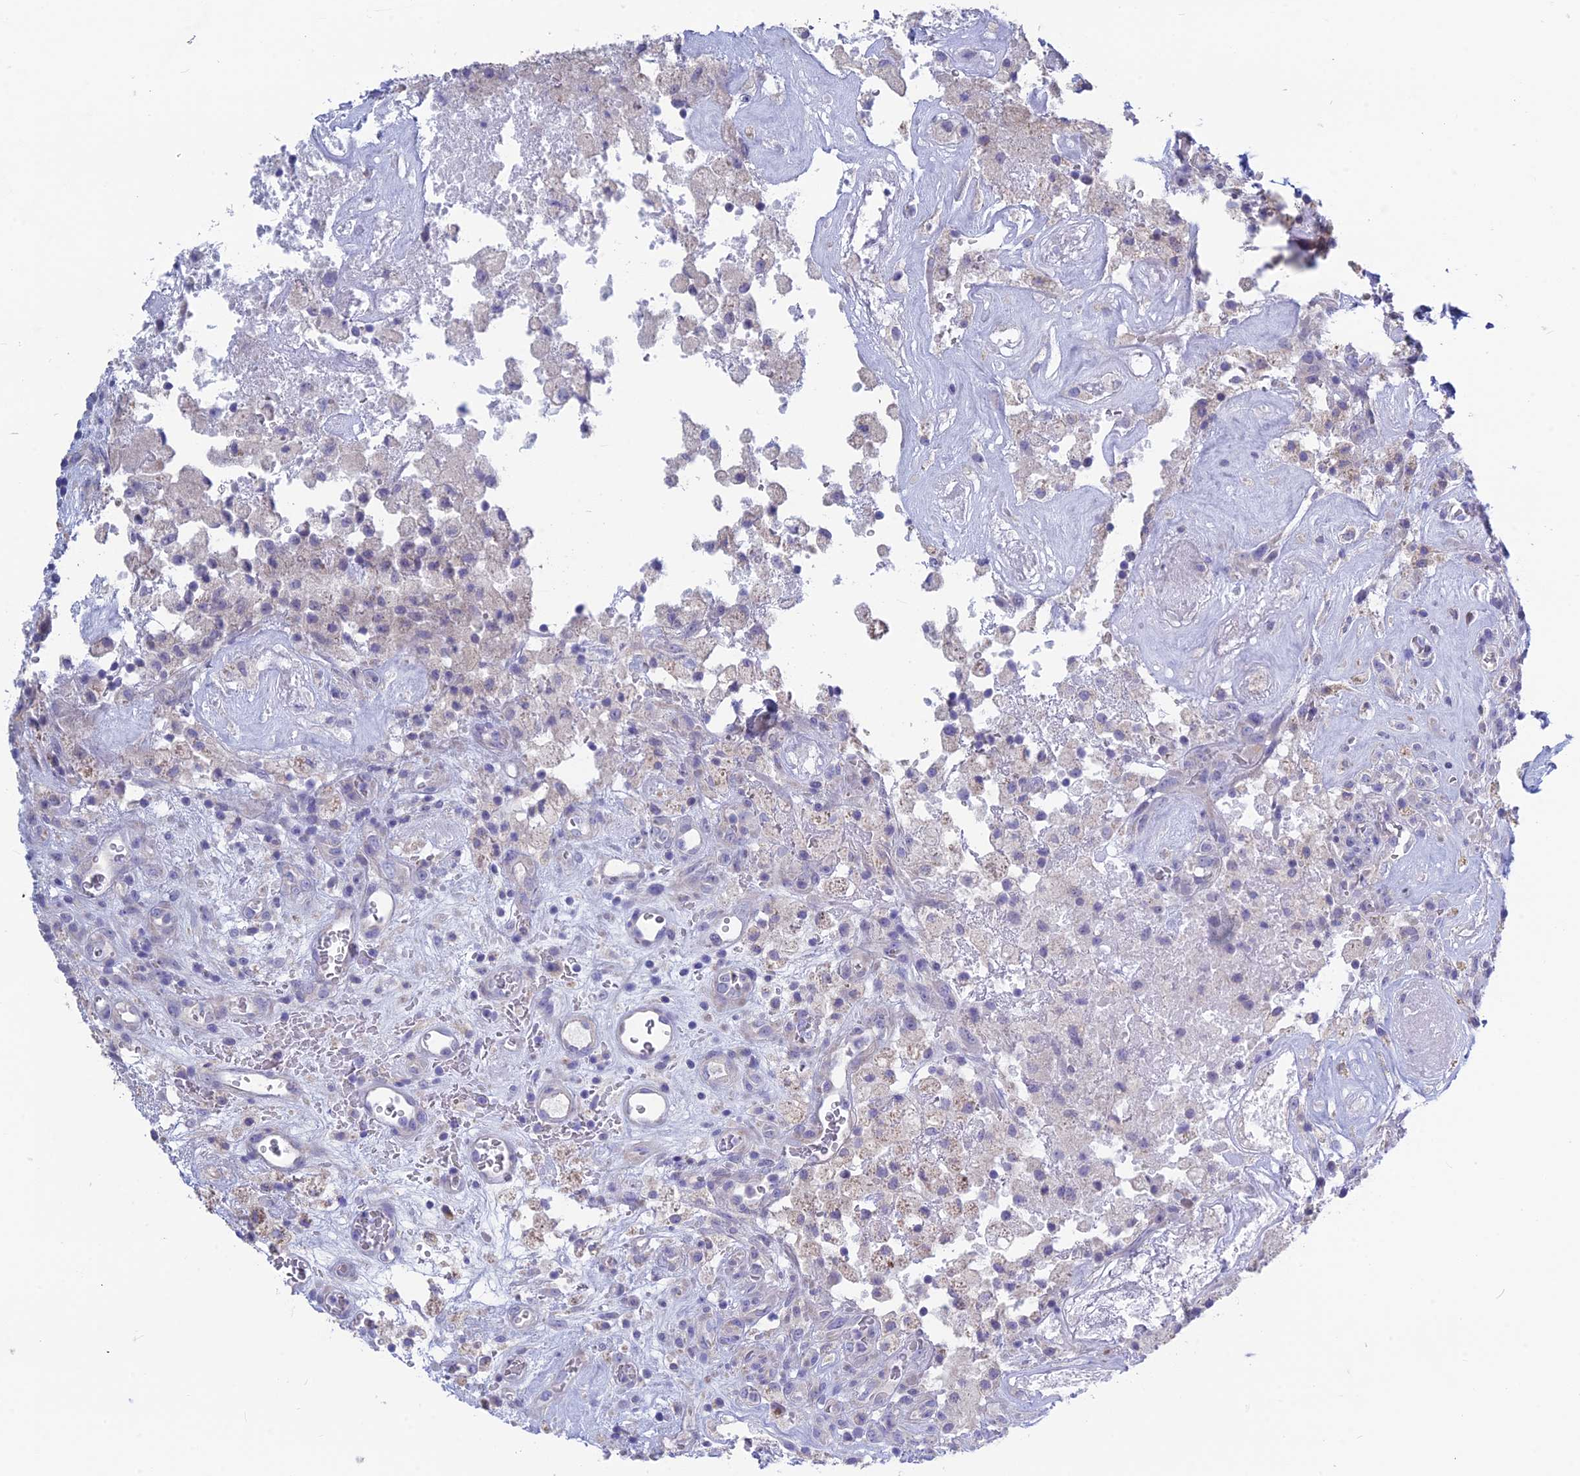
{"staining": {"intensity": "negative", "quantity": "none", "location": "none"}, "tissue": "glioma", "cell_type": "Tumor cells", "image_type": "cancer", "snomed": [{"axis": "morphology", "description": "Glioma, malignant, High grade"}, {"axis": "topography", "description": "Brain"}], "caption": "IHC micrograph of neoplastic tissue: malignant glioma (high-grade) stained with DAB displays no significant protein expression in tumor cells.", "gene": "SNTN", "patient": {"sex": "male", "age": 76}}